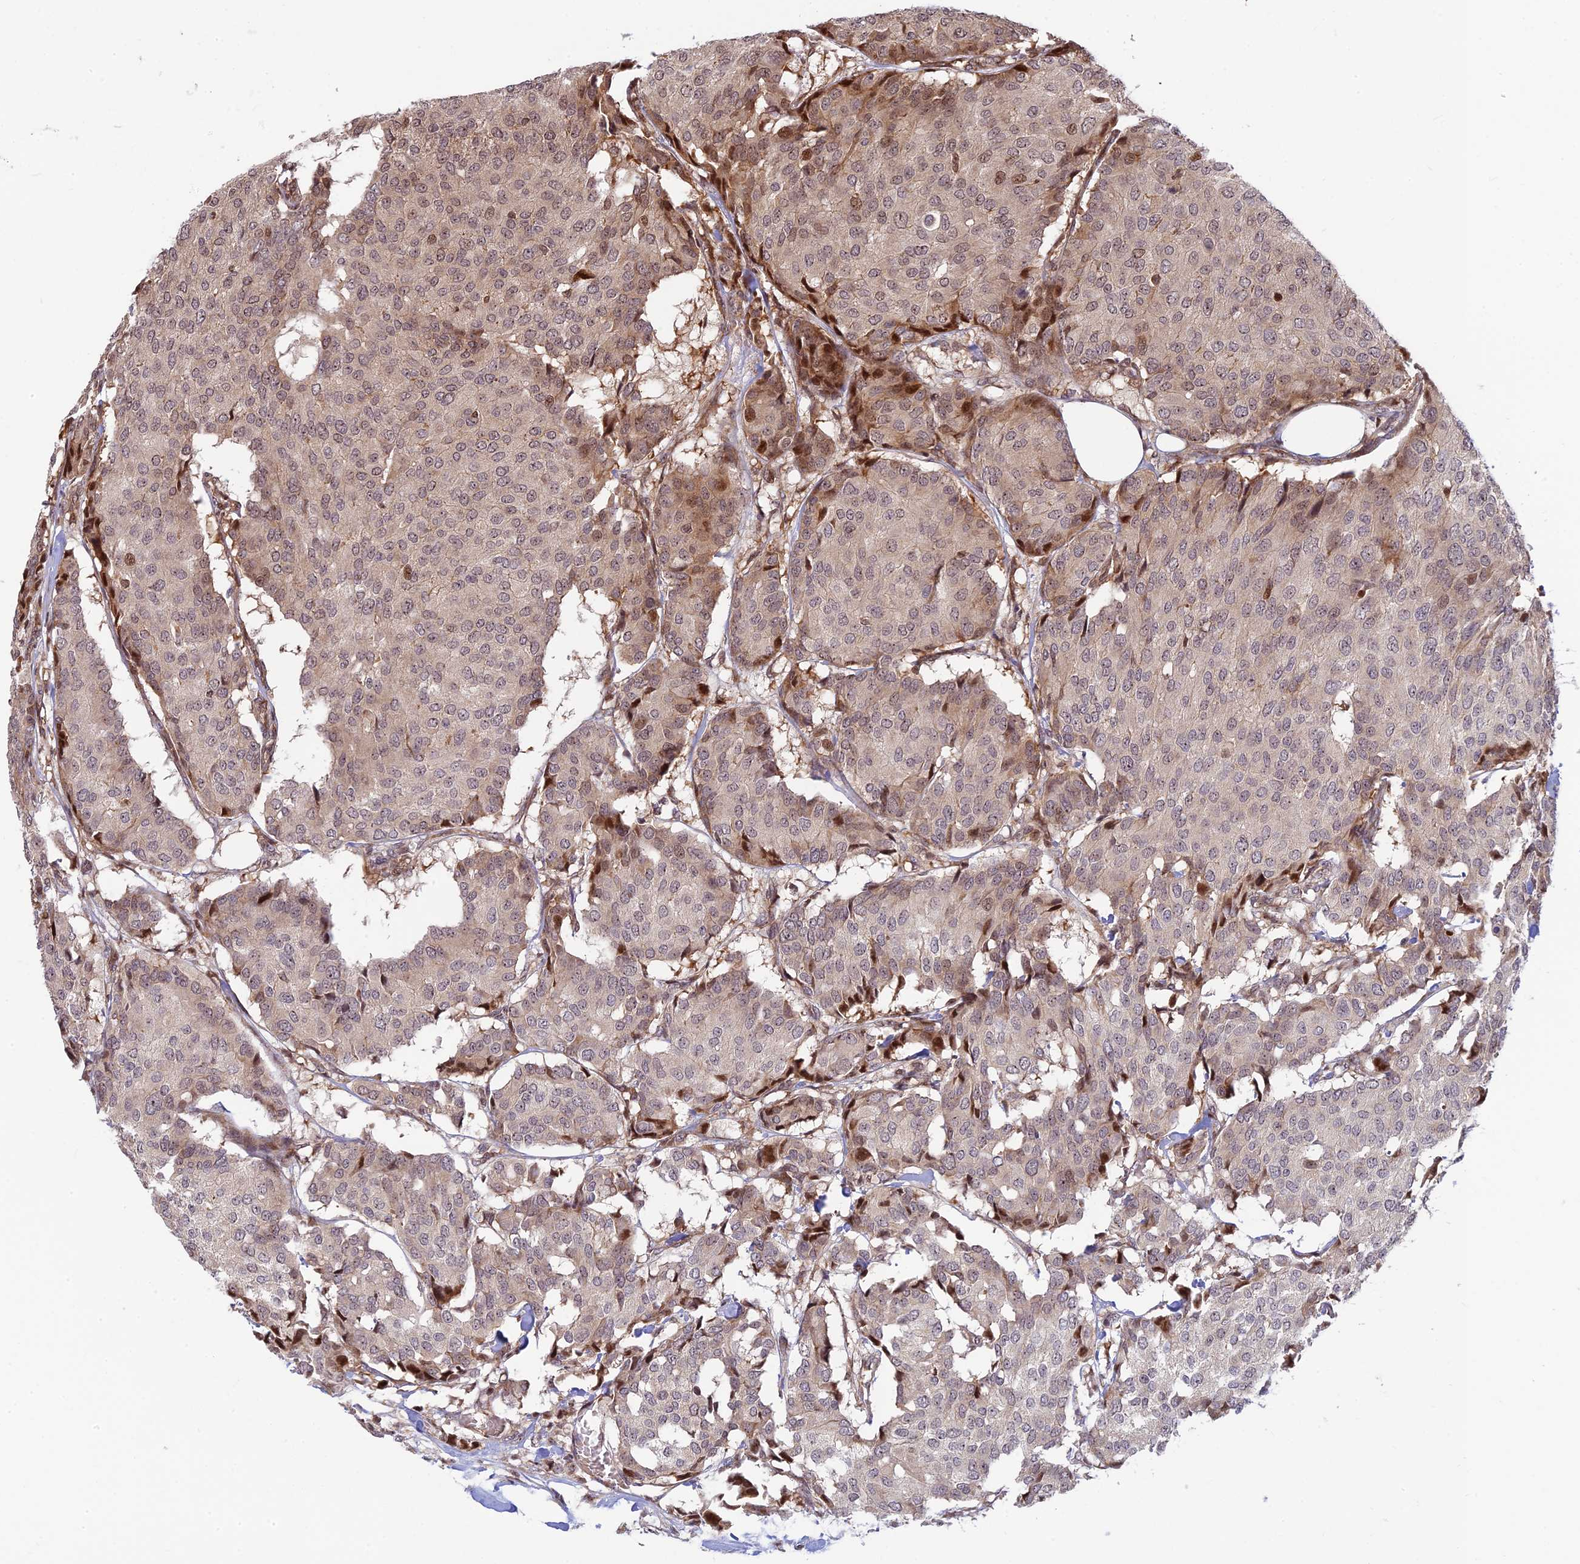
{"staining": {"intensity": "moderate", "quantity": "<25%", "location": "nuclear"}, "tissue": "breast cancer", "cell_type": "Tumor cells", "image_type": "cancer", "snomed": [{"axis": "morphology", "description": "Duct carcinoma"}, {"axis": "topography", "description": "Breast"}], "caption": "Immunohistochemistry (DAB (3,3'-diaminobenzidine)) staining of human breast cancer (intraductal carcinoma) displays moderate nuclear protein expression in about <25% of tumor cells.", "gene": "UFSP2", "patient": {"sex": "female", "age": 75}}